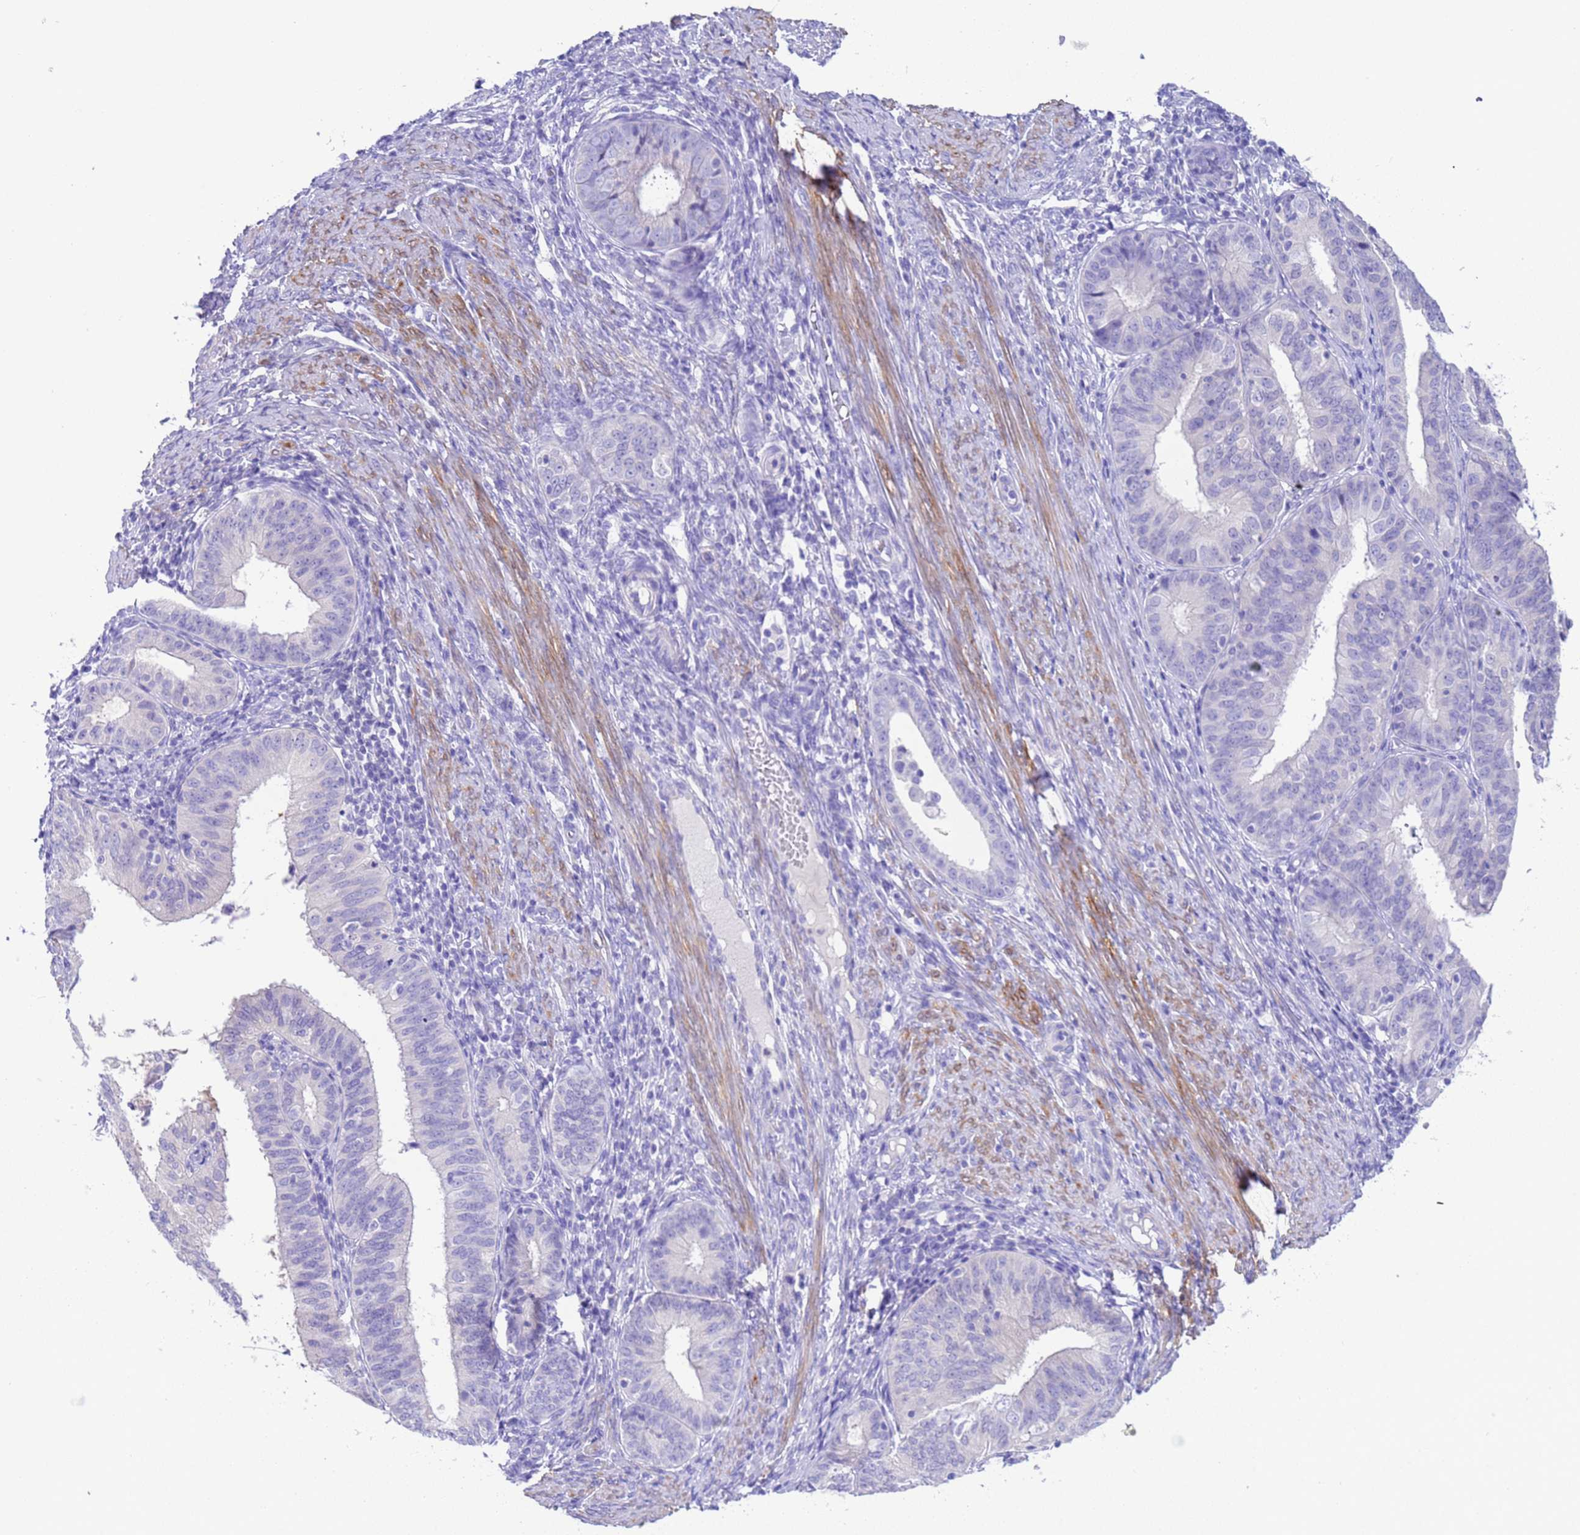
{"staining": {"intensity": "negative", "quantity": "none", "location": "none"}, "tissue": "endometrial cancer", "cell_type": "Tumor cells", "image_type": "cancer", "snomed": [{"axis": "morphology", "description": "Adenocarcinoma, NOS"}, {"axis": "topography", "description": "Endometrium"}], "caption": "Tumor cells show no significant protein expression in adenocarcinoma (endometrial). The staining was performed using DAB (3,3'-diaminobenzidine) to visualize the protein expression in brown, while the nuclei were stained in blue with hematoxylin (Magnification: 20x).", "gene": "USP38", "patient": {"sex": "female", "age": 51}}